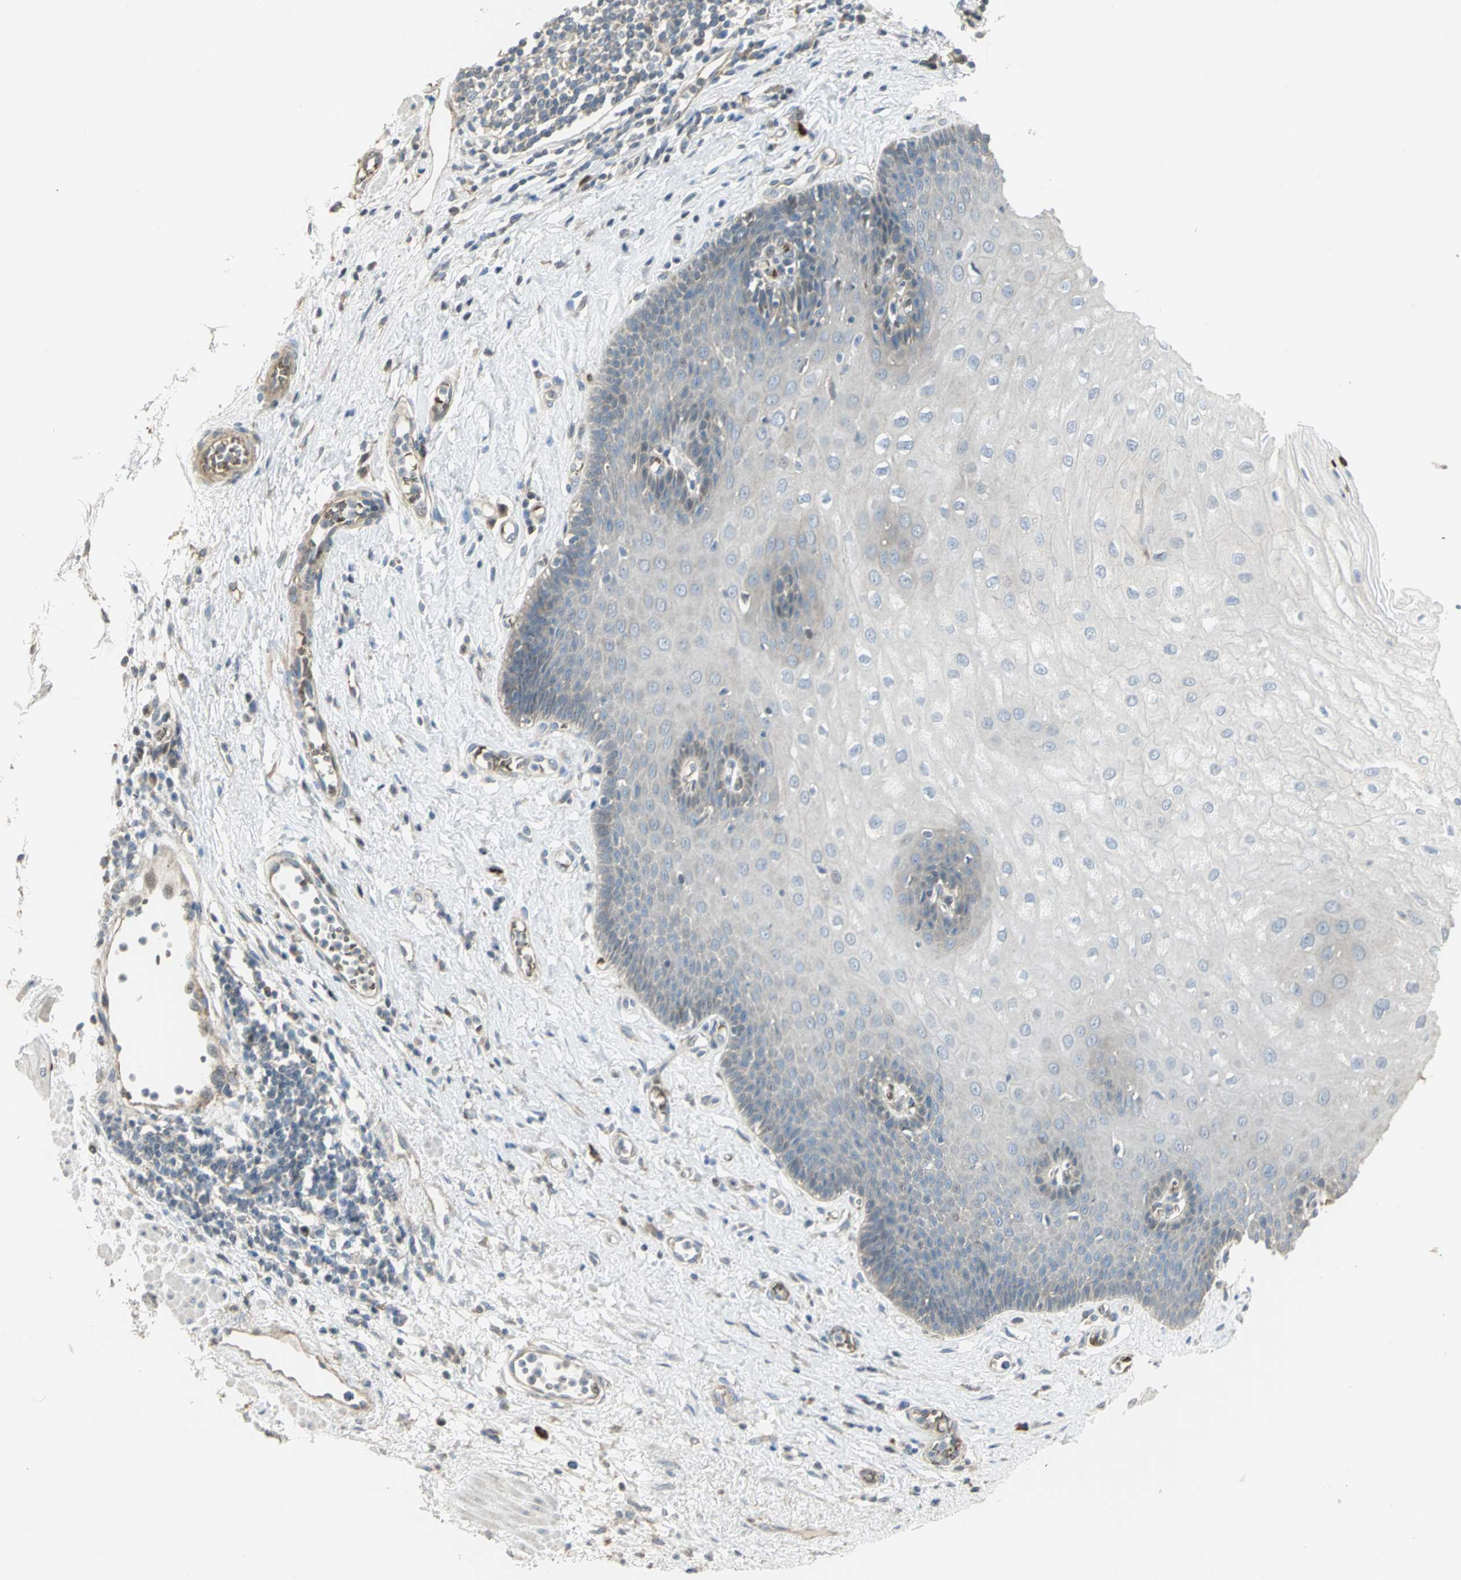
{"staining": {"intensity": "negative", "quantity": "none", "location": "none"}, "tissue": "esophagus", "cell_type": "Squamous epithelial cells", "image_type": "normal", "snomed": [{"axis": "morphology", "description": "Normal tissue, NOS"}, {"axis": "morphology", "description": "Squamous cell carcinoma, NOS"}, {"axis": "topography", "description": "Esophagus"}], "caption": "An immunohistochemistry photomicrograph of unremarkable esophagus is shown. There is no staining in squamous epithelial cells of esophagus.", "gene": "ANK1", "patient": {"sex": "male", "age": 65}}